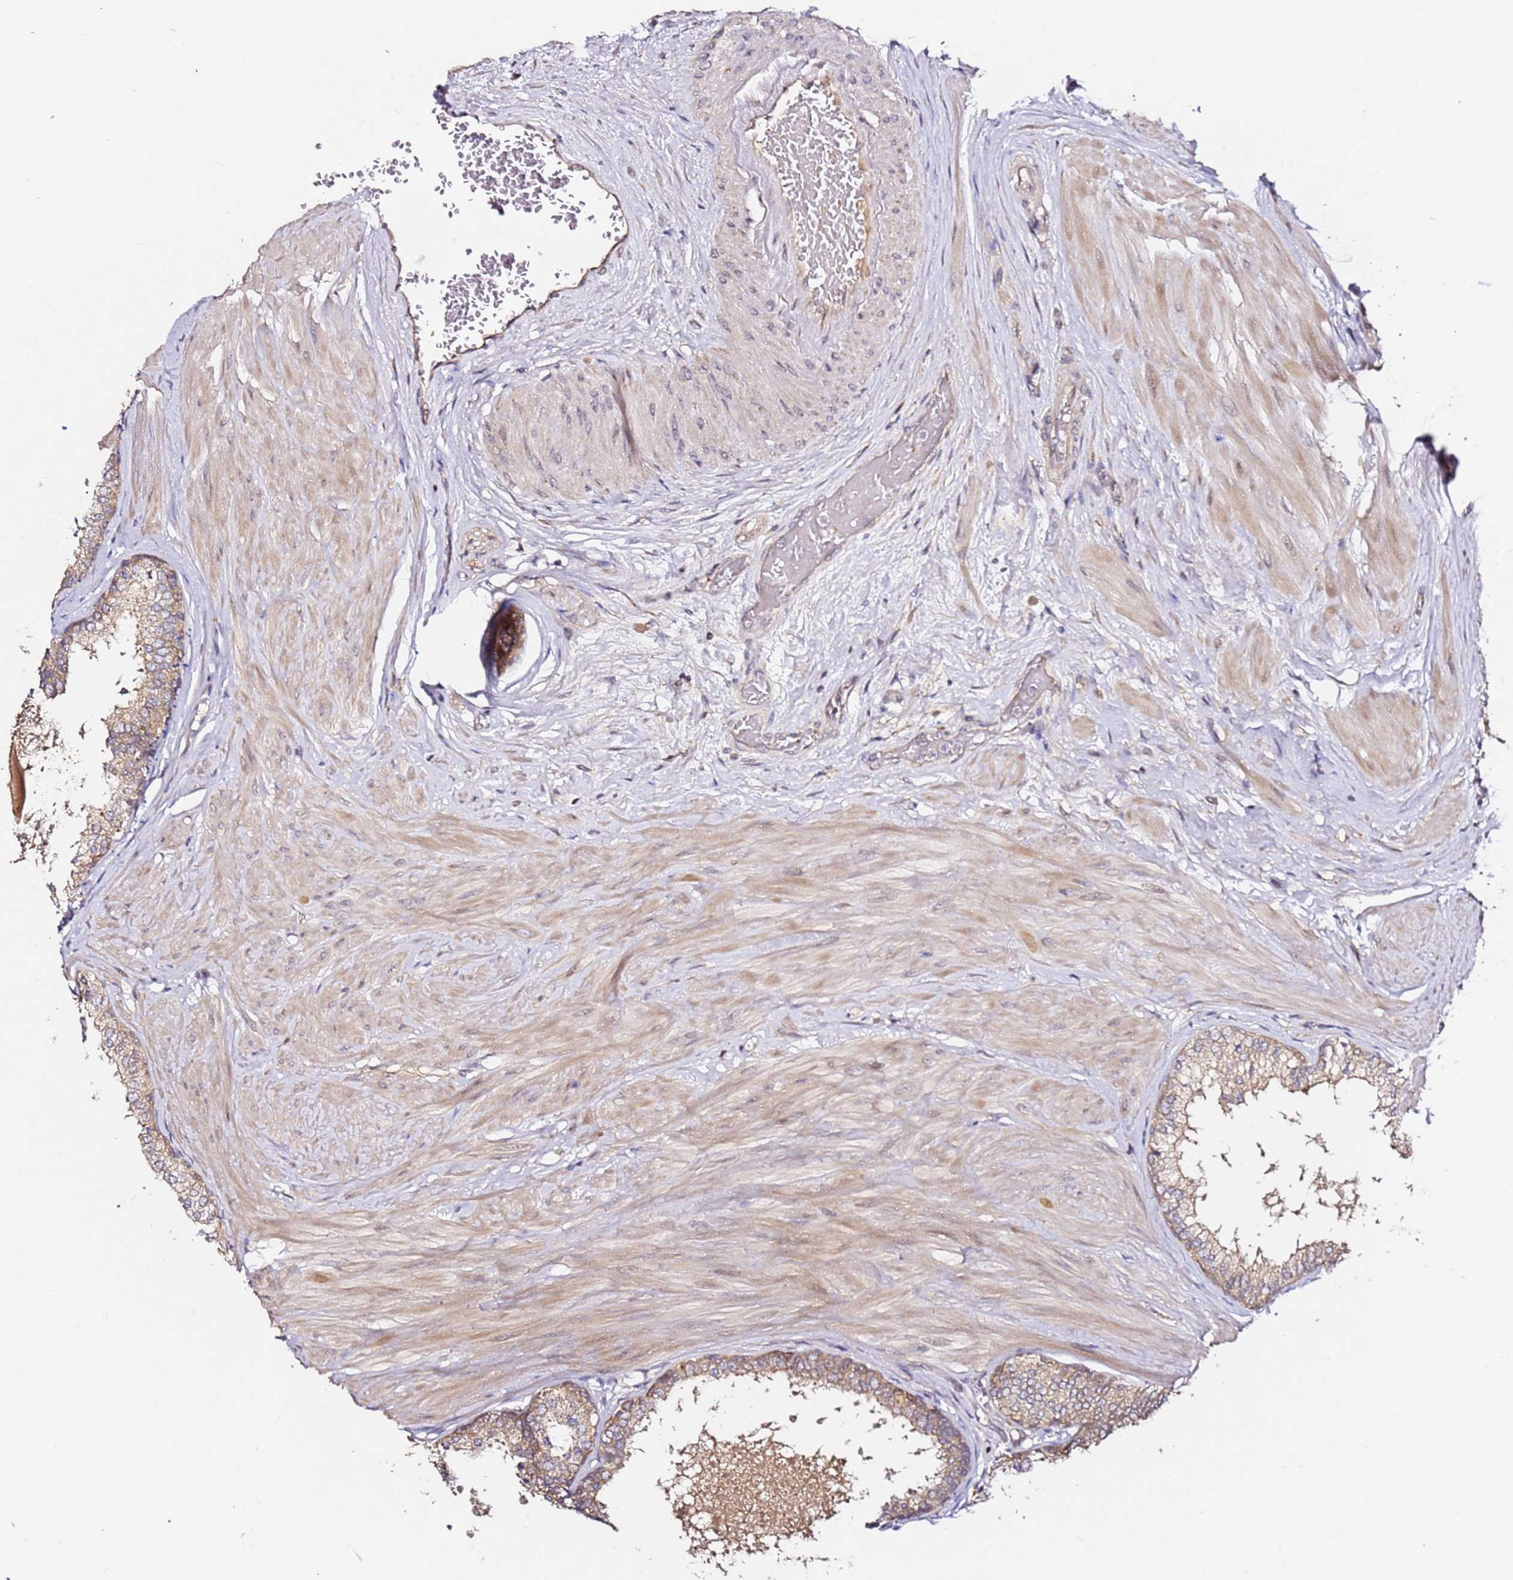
{"staining": {"intensity": "moderate", "quantity": ">75%", "location": "cytoplasmic/membranous"}, "tissue": "prostate", "cell_type": "Glandular cells", "image_type": "normal", "snomed": [{"axis": "morphology", "description": "Normal tissue, NOS"}, {"axis": "topography", "description": "Prostate"}], "caption": "Human prostate stained for a protein (brown) exhibits moderate cytoplasmic/membranous positive expression in about >75% of glandular cells.", "gene": "ALG11", "patient": {"sex": "male", "age": 48}}